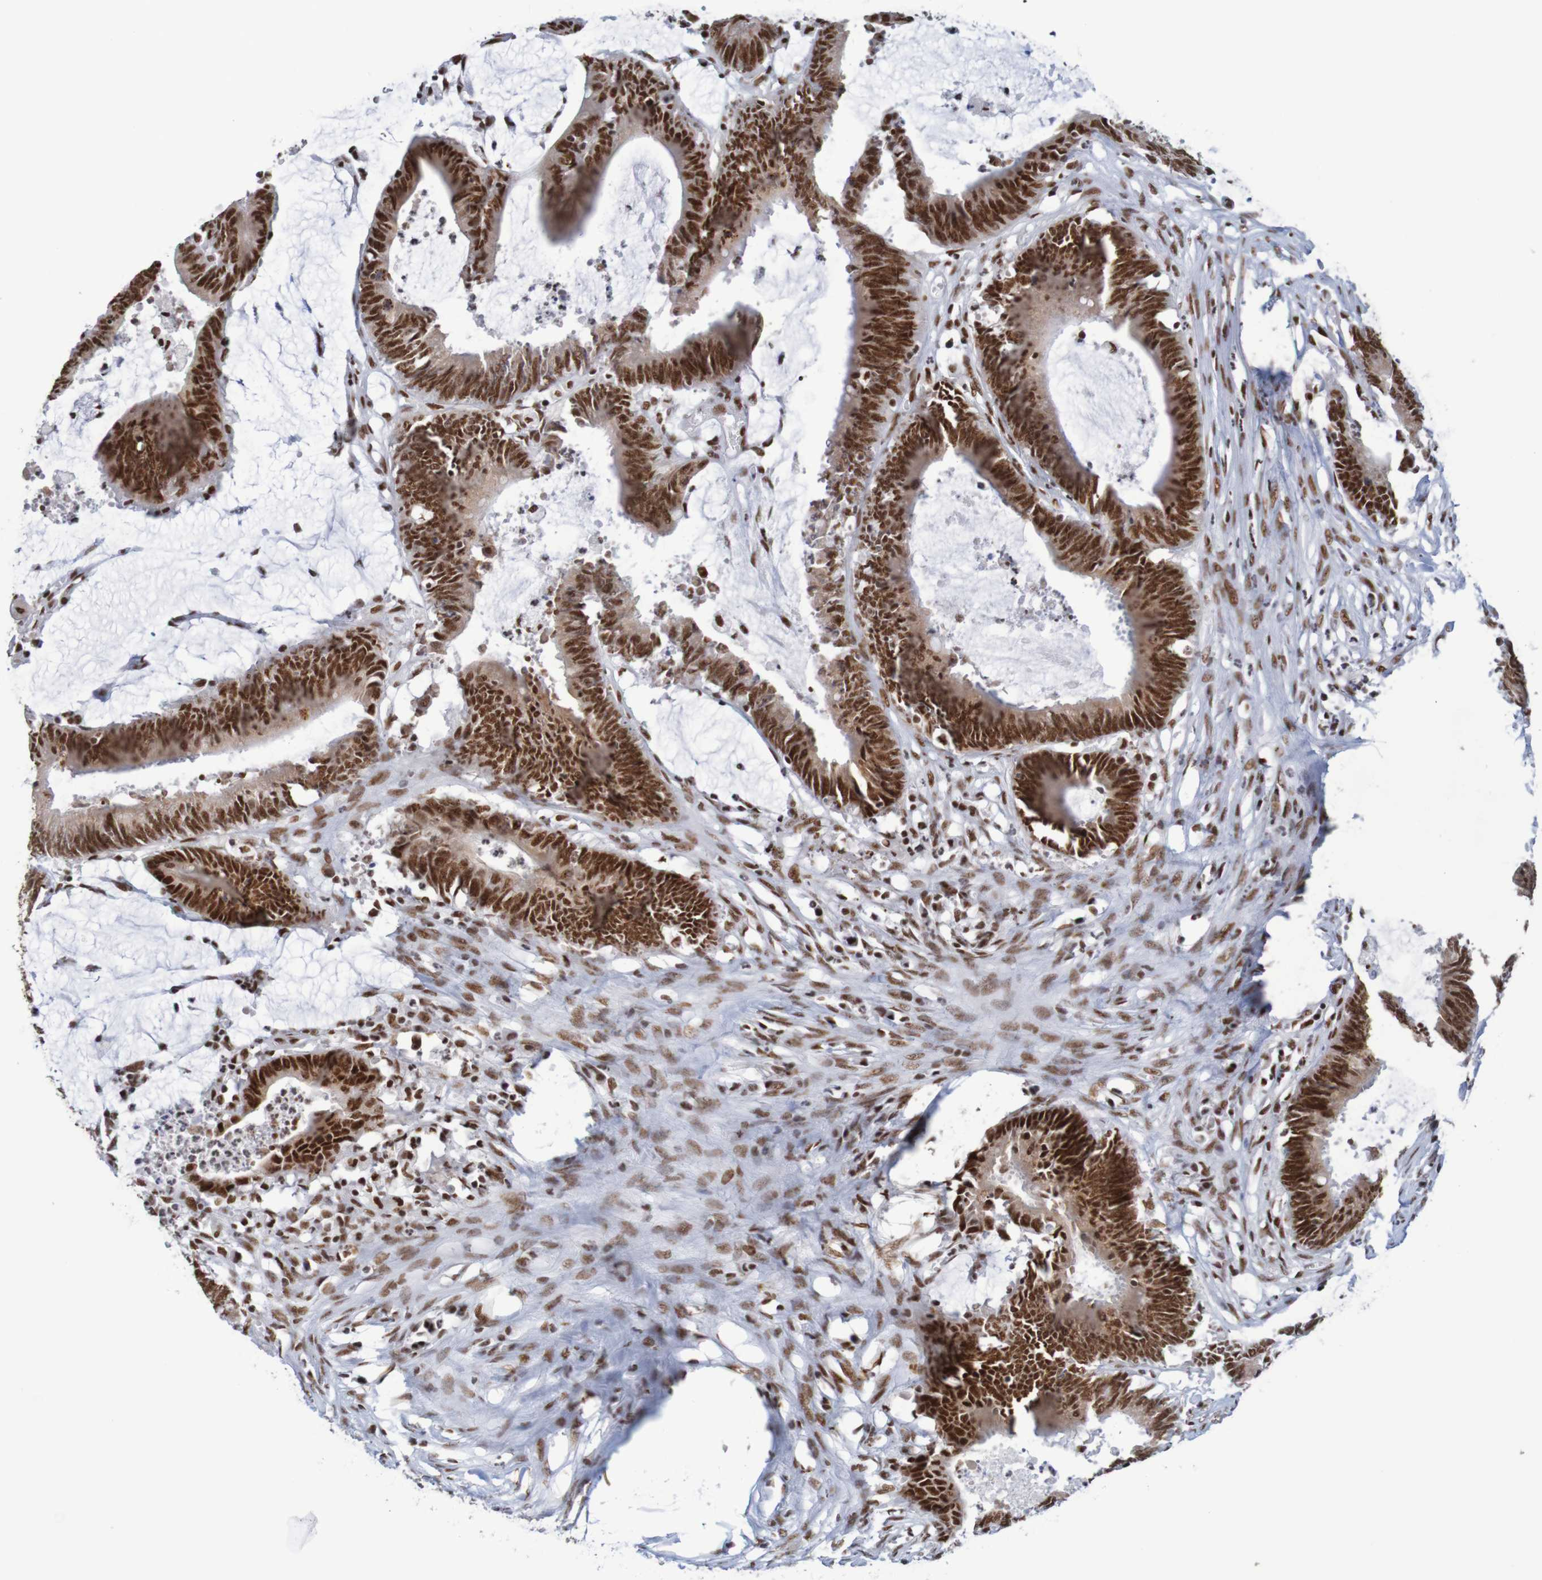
{"staining": {"intensity": "strong", "quantity": ">75%", "location": "nuclear"}, "tissue": "colorectal cancer", "cell_type": "Tumor cells", "image_type": "cancer", "snomed": [{"axis": "morphology", "description": "Adenocarcinoma, NOS"}, {"axis": "topography", "description": "Rectum"}], "caption": "Protein staining demonstrates strong nuclear expression in approximately >75% of tumor cells in adenocarcinoma (colorectal).", "gene": "THRAP3", "patient": {"sex": "female", "age": 66}}